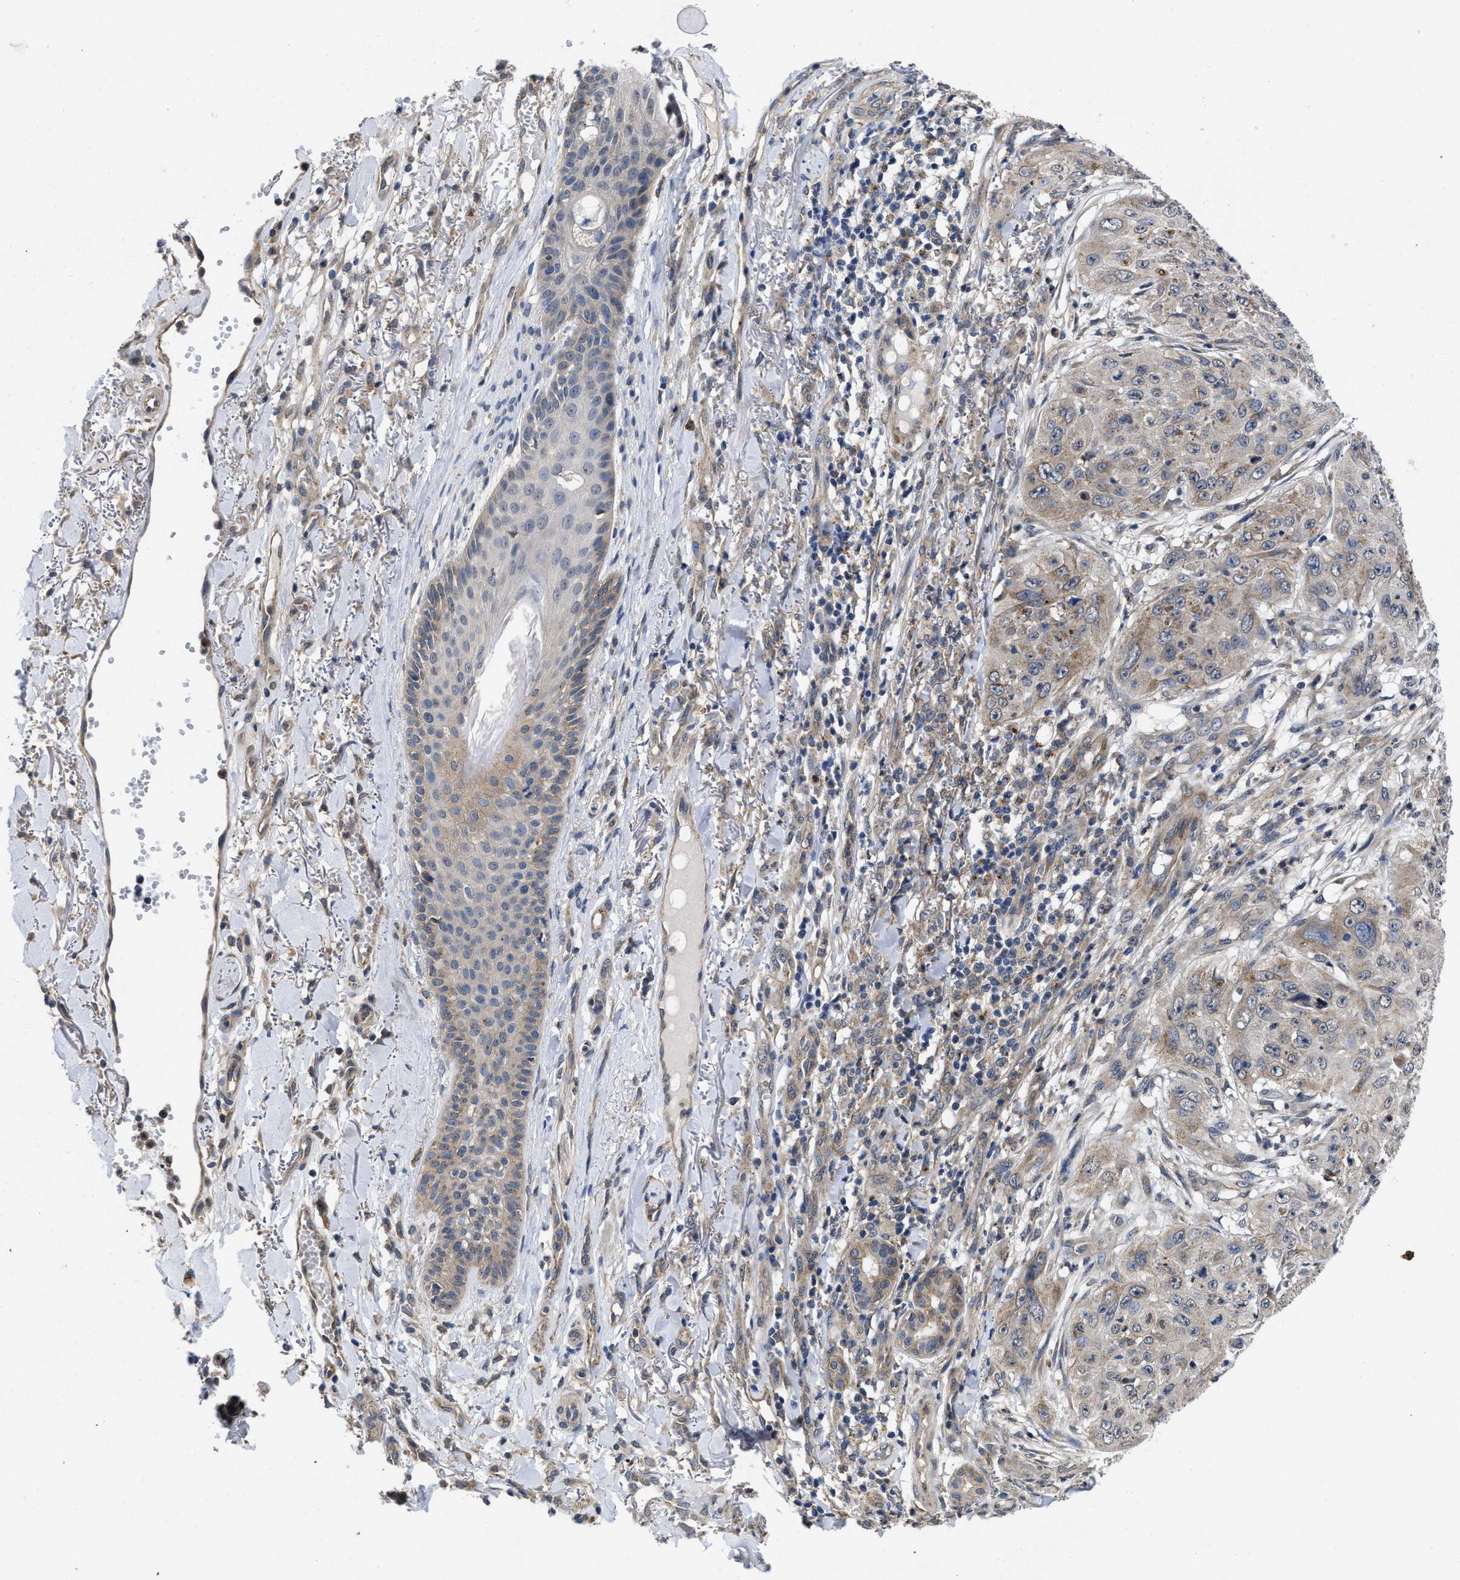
{"staining": {"intensity": "negative", "quantity": "none", "location": "none"}, "tissue": "skin cancer", "cell_type": "Tumor cells", "image_type": "cancer", "snomed": [{"axis": "morphology", "description": "Squamous cell carcinoma, NOS"}, {"axis": "topography", "description": "Skin"}], "caption": "A high-resolution photomicrograph shows immunohistochemistry staining of skin cancer, which shows no significant positivity in tumor cells.", "gene": "PKD2", "patient": {"sex": "female", "age": 80}}